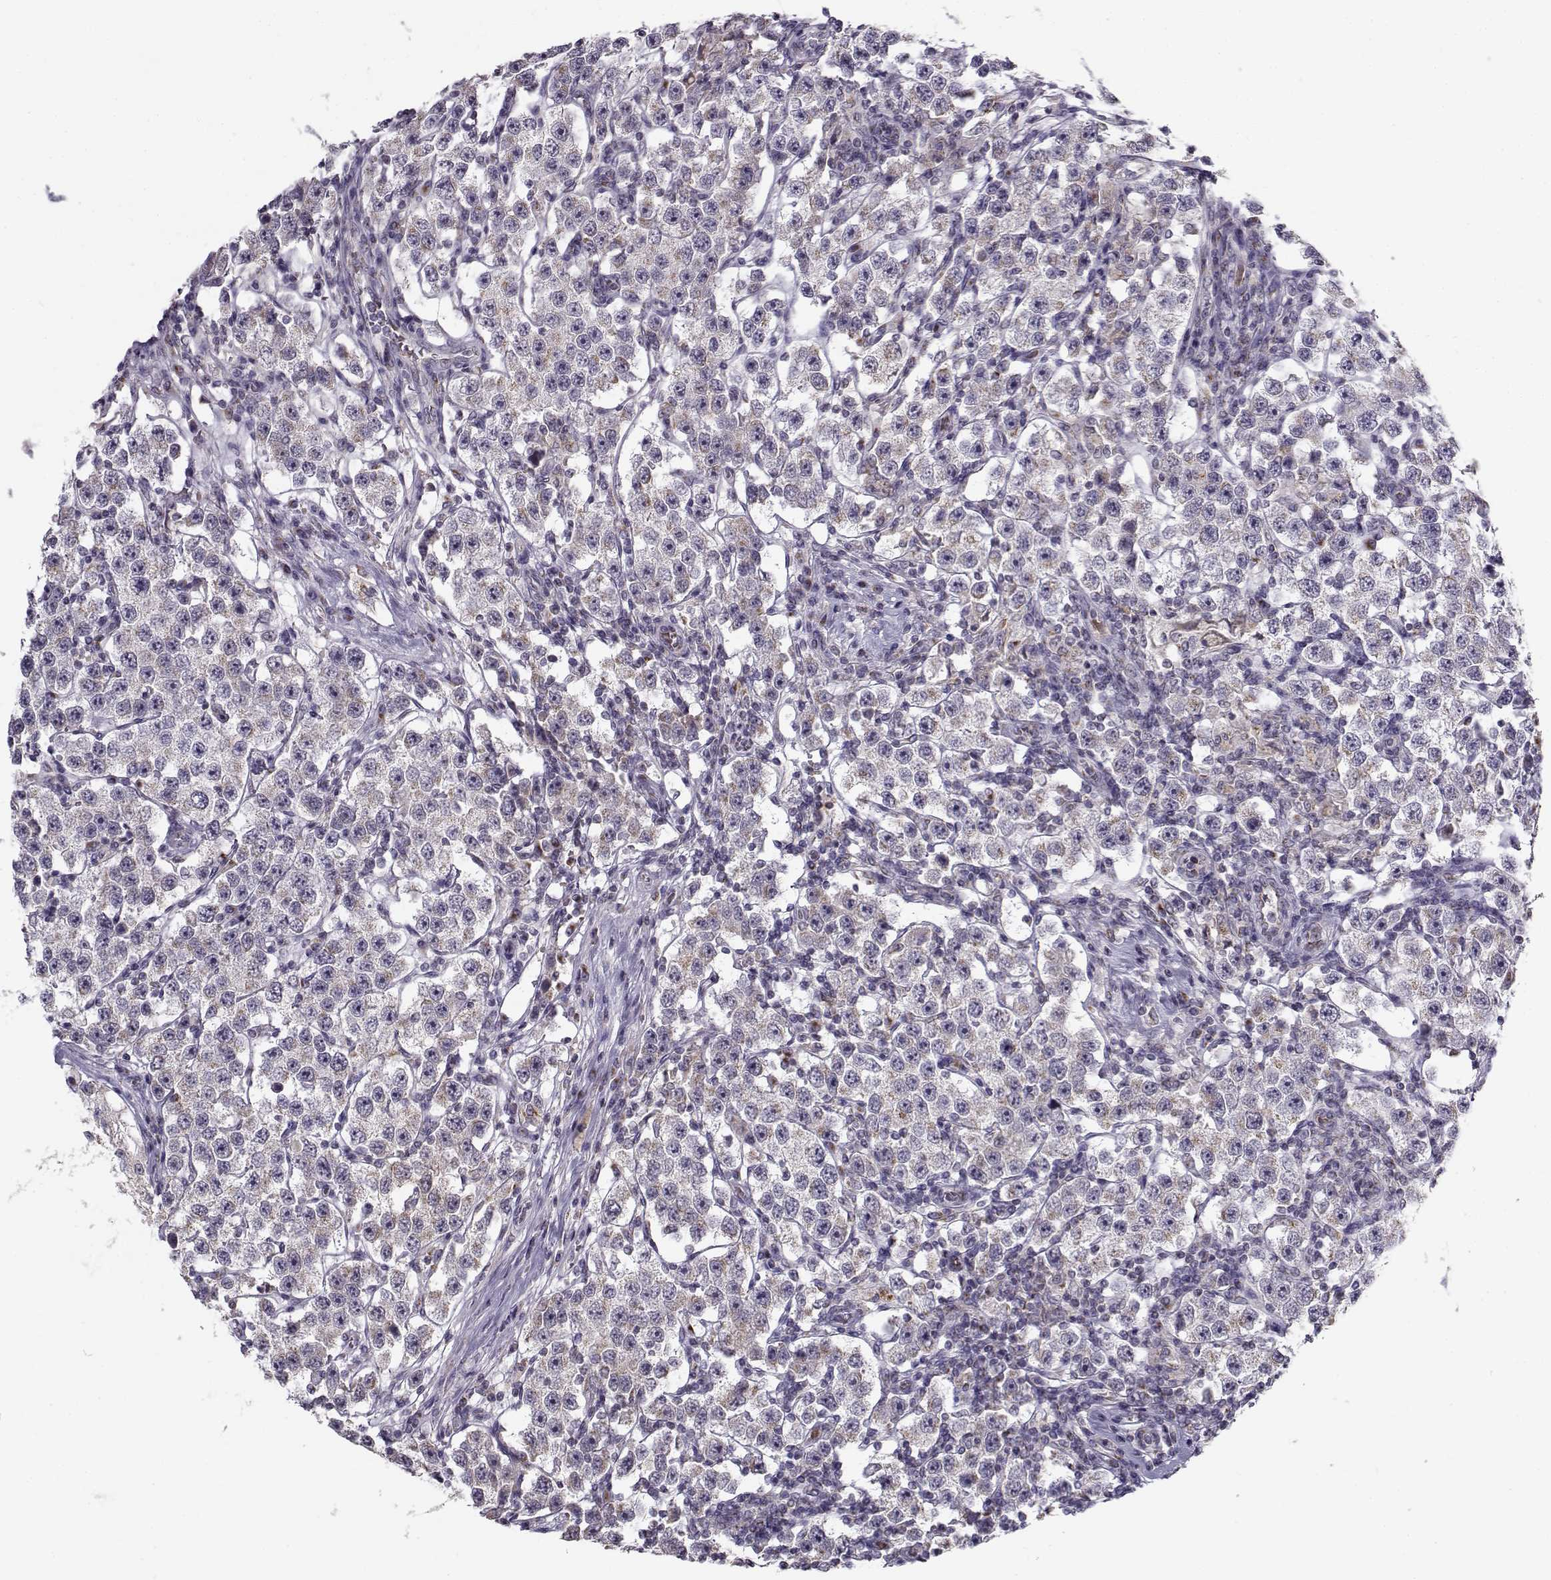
{"staining": {"intensity": "negative", "quantity": "none", "location": "none"}, "tissue": "testis cancer", "cell_type": "Tumor cells", "image_type": "cancer", "snomed": [{"axis": "morphology", "description": "Seminoma, NOS"}, {"axis": "topography", "description": "Testis"}], "caption": "A high-resolution histopathology image shows immunohistochemistry (IHC) staining of seminoma (testis), which exhibits no significant expression in tumor cells.", "gene": "SLC4A5", "patient": {"sex": "male", "age": 37}}